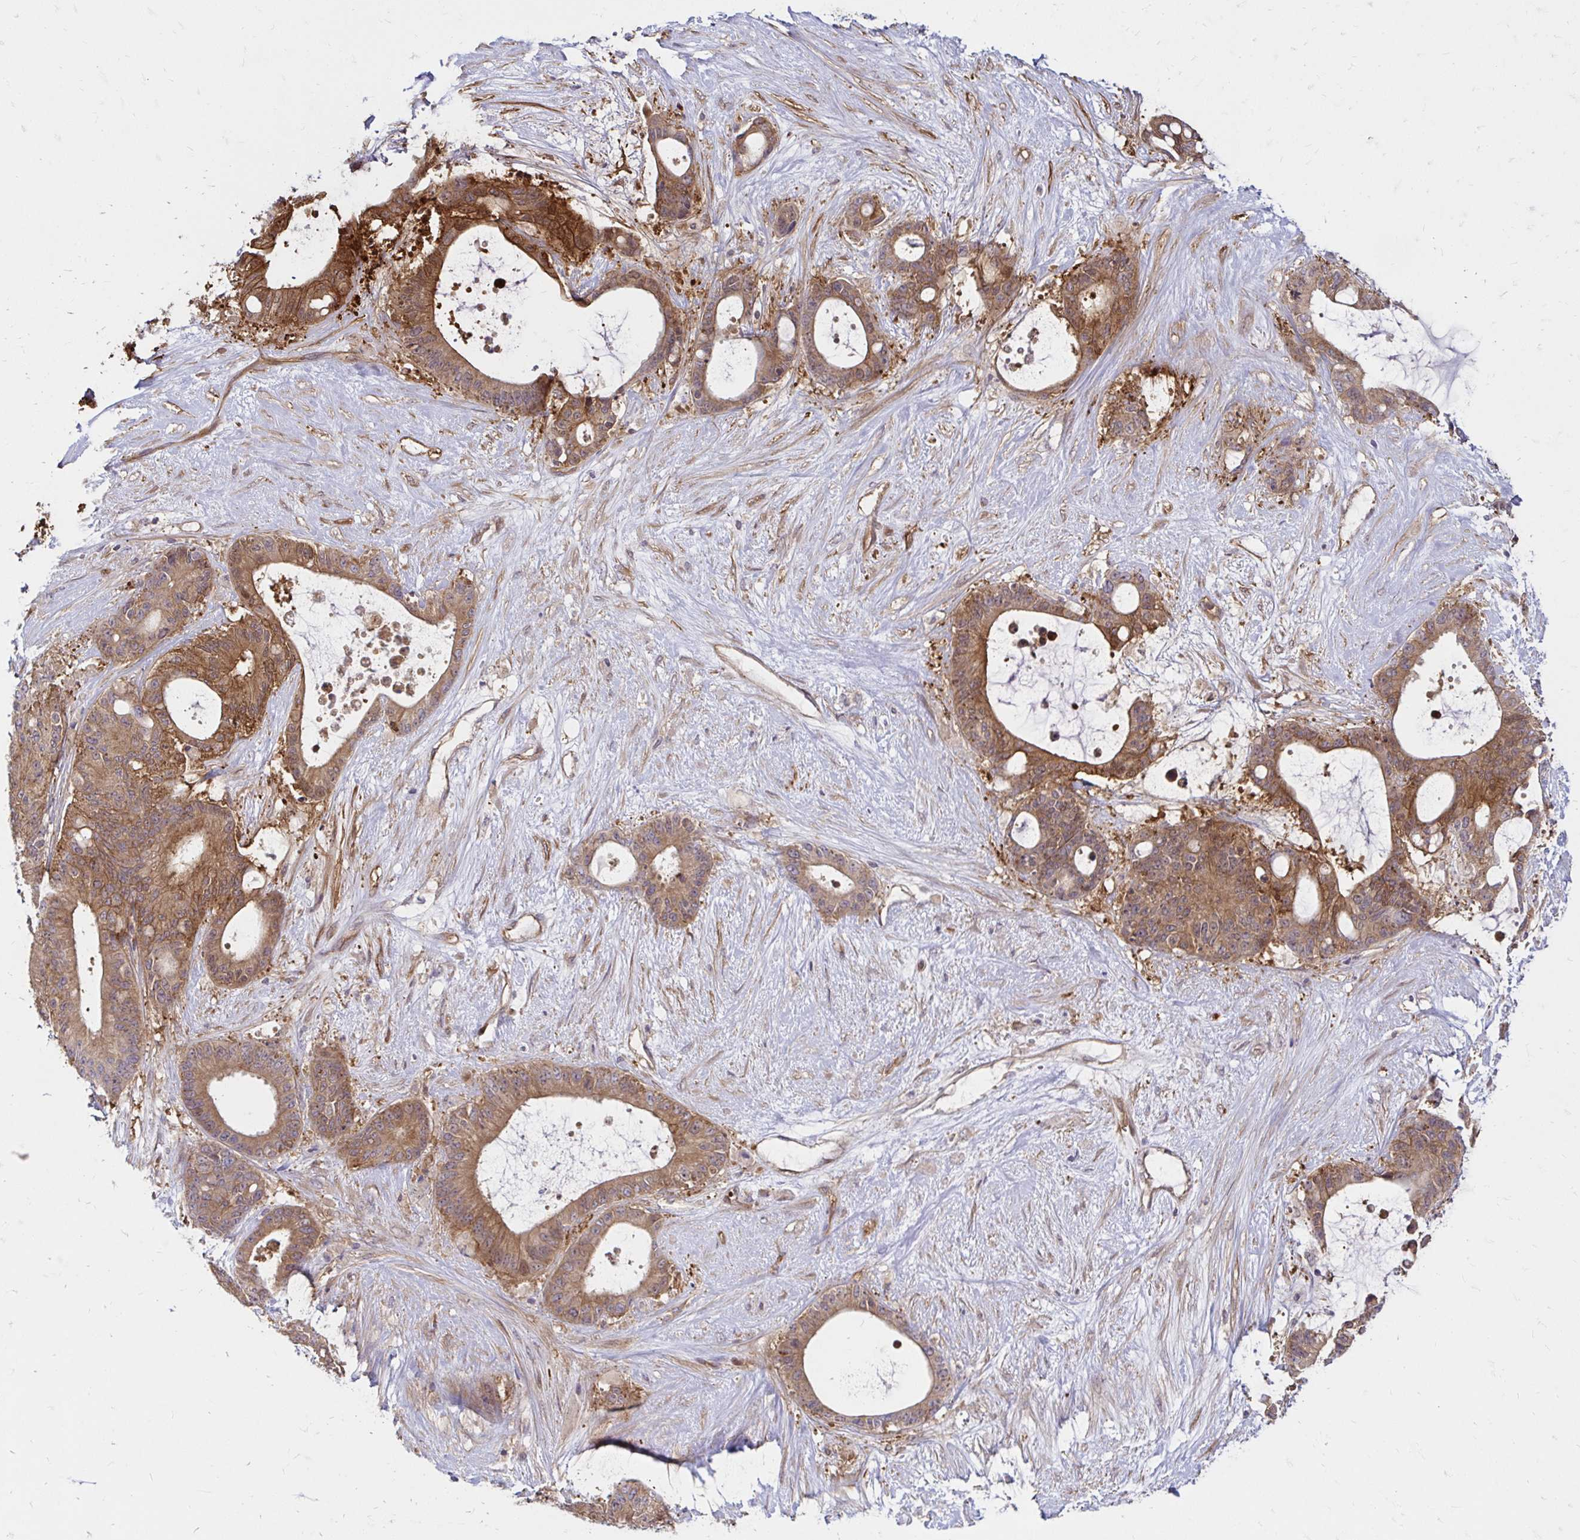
{"staining": {"intensity": "moderate", "quantity": ">75%", "location": "cytoplasmic/membranous"}, "tissue": "liver cancer", "cell_type": "Tumor cells", "image_type": "cancer", "snomed": [{"axis": "morphology", "description": "Normal tissue, NOS"}, {"axis": "morphology", "description": "Cholangiocarcinoma"}, {"axis": "topography", "description": "Liver"}, {"axis": "topography", "description": "Peripheral nerve tissue"}], "caption": "Human liver cancer (cholangiocarcinoma) stained with a protein marker demonstrates moderate staining in tumor cells.", "gene": "ITGA2", "patient": {"sex": "female", "age": 73}}